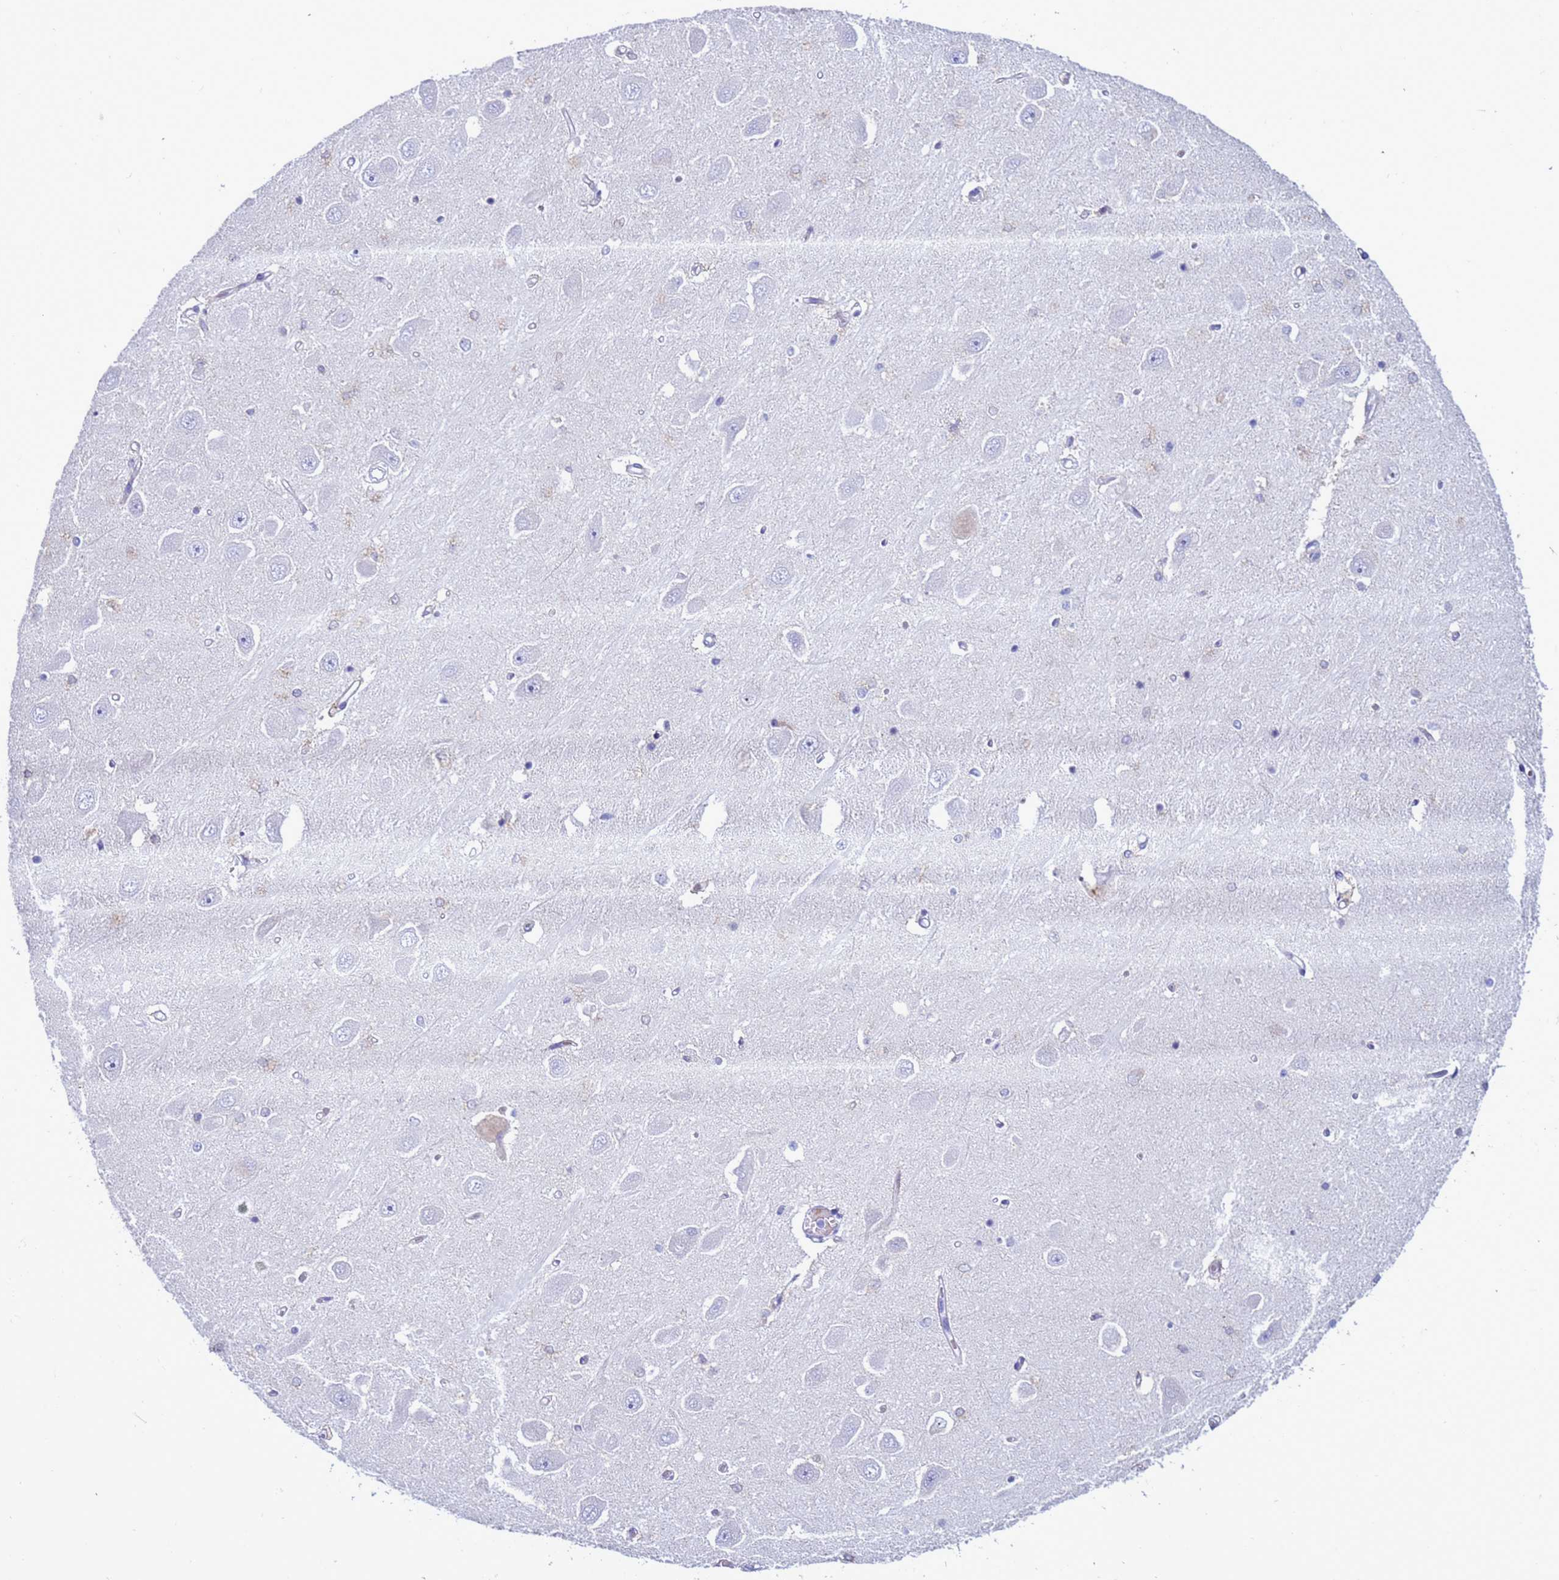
{"staining": {"intensity": "negative", "quantity": "none", "location": "none"}, "tissue": "hippocampus", "cell_type": "Glial cells", "image_type": "normal", "snomed": [{"axis": "morphology", "description": "Normal tissue, NOS"}, {"axis": "topography", "description": "Hippocampus"}], "caption": "Immunohistochemical staining of benign hippocampus shows no significant expression in glial cells. The staining is performed using DAB (3,3'-diaminobenzidine) brown chromogen with nuclei counter-stained in using hematoxylin.", "gene": "ABHD17B", "patient": {"sex": "male", "age": 45}}